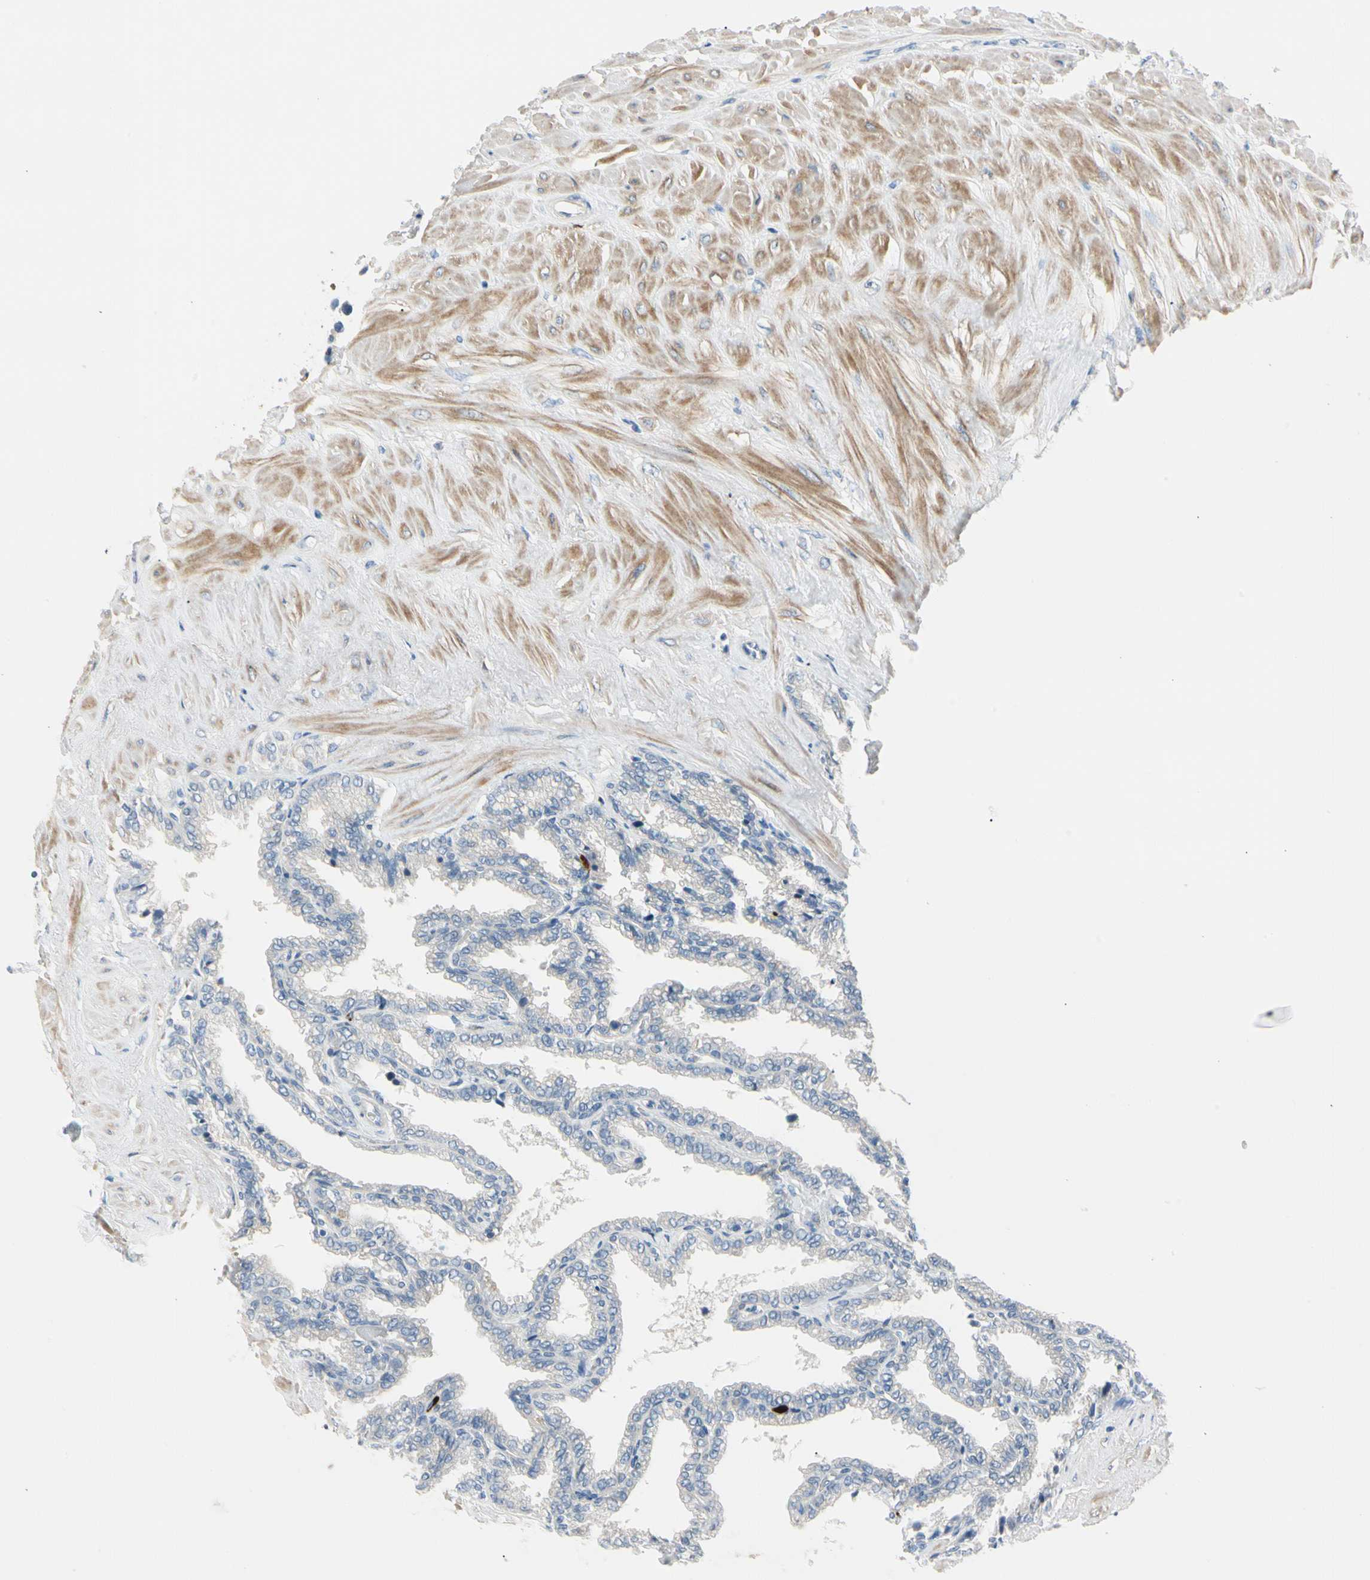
{"staining": {"intensity": "negative", "quantity": "none", "location": "none"}, "tissue": "seminal vesicle", "cell_type": "Glandular cells", "image_type": "normal", "snomed": [{"axis": "morphology", "description": "Normal tissue, NOS"}, {"axis": "topography", "description": "Seminal veicle"}], "caption": "Human seminal vesicle stained for a protein using immunohistochemistry (IHC) shows no staining in glandular cells.", "gene": "TRAF5", "patient": {"sex": "male", "age": 46}}